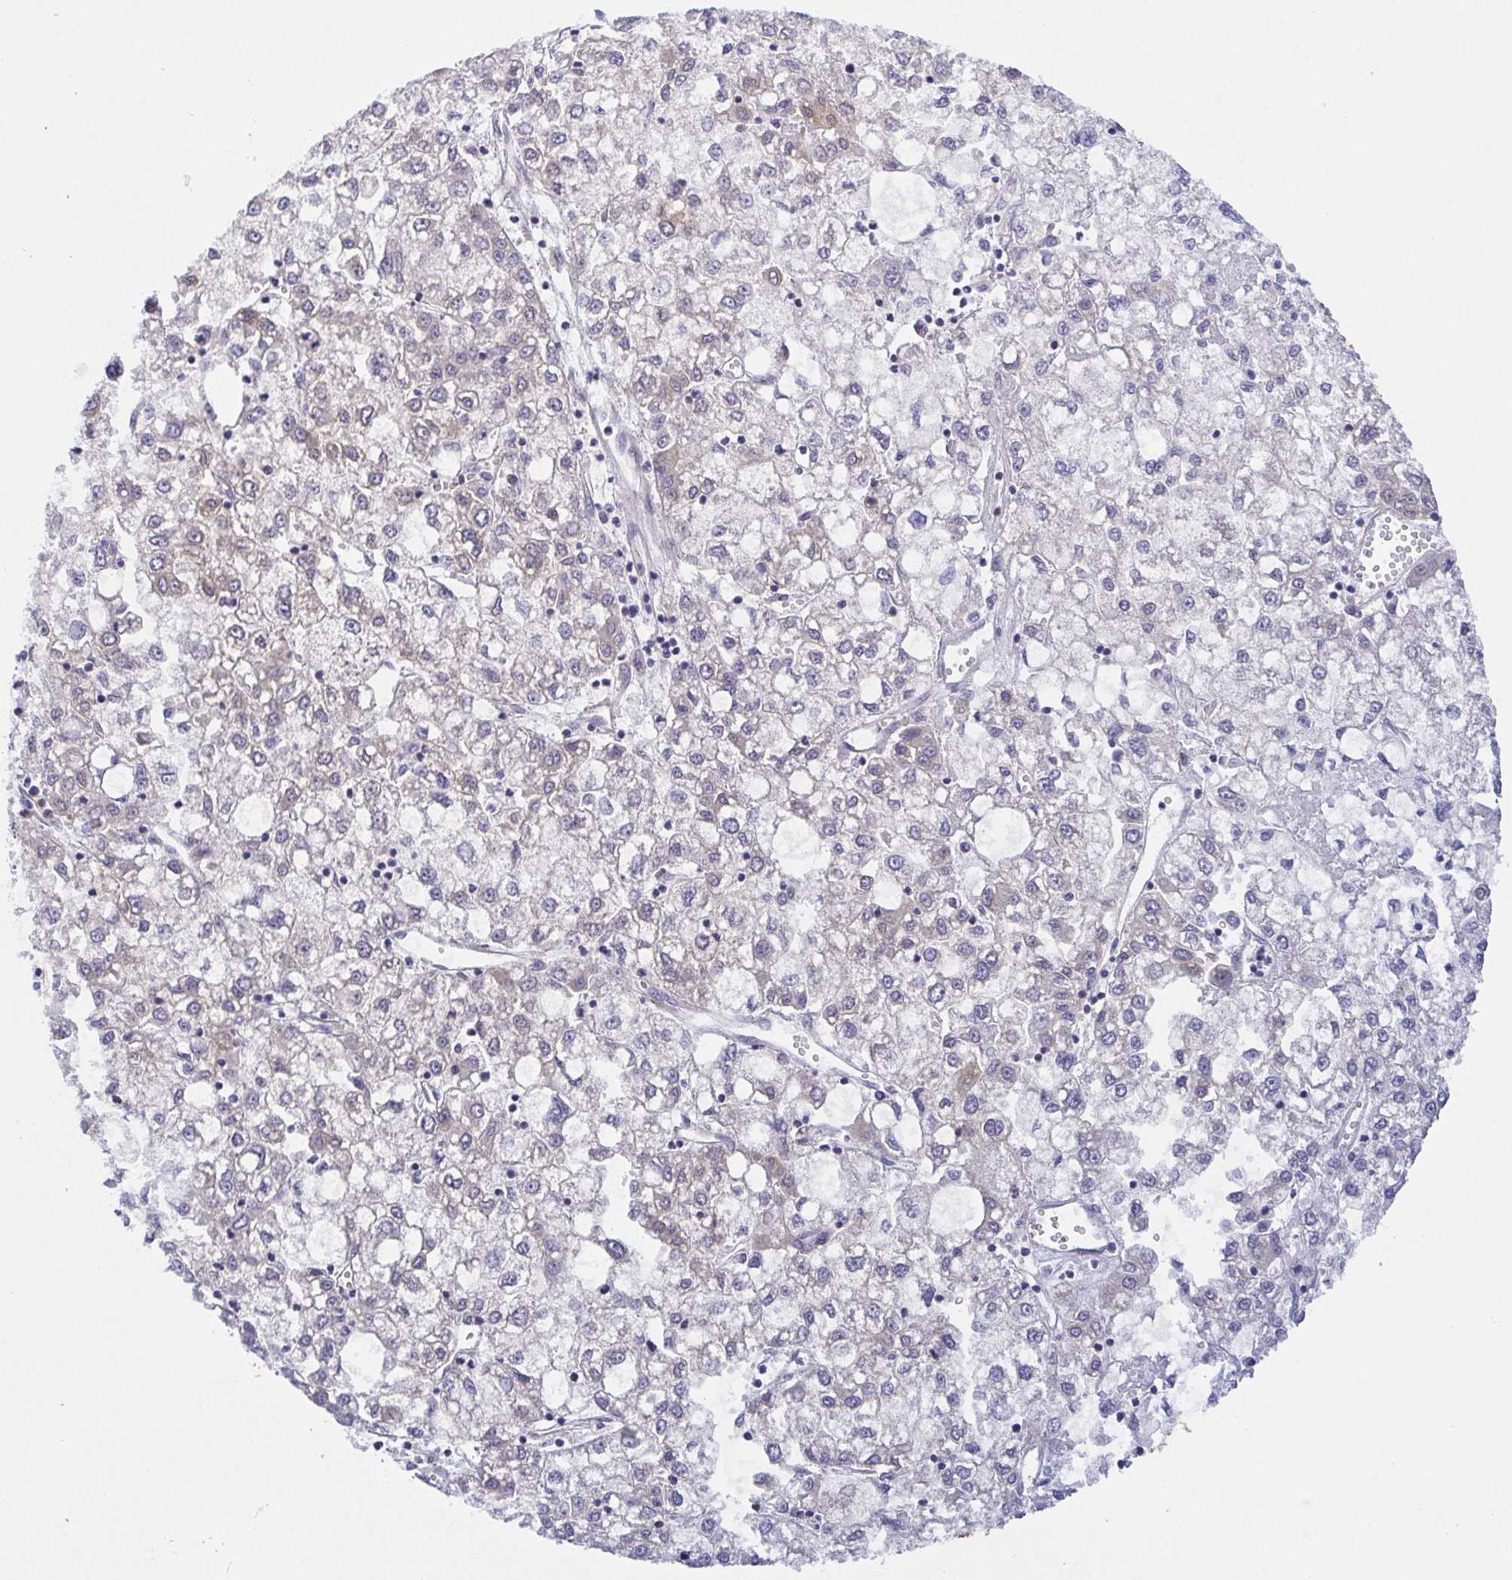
{"staining": {"intensity": "negative", "quantity": "none", "location": "none"}, "tissue": "liver cancer", "cell_type": "Tumor cells", "image_type": "cancer", "snomed": [{"axis": "morphology", "description": "Carcinoma, Hepatocellular, NOS"}, {"axis": "topography", "description": "Liver"}], "caption": "Human liver cancer stained for a protein using IHC reveals no expression in tumor cells.", "gene": "BCL2L1", "patient": {"sex": "male", "age": 40}}